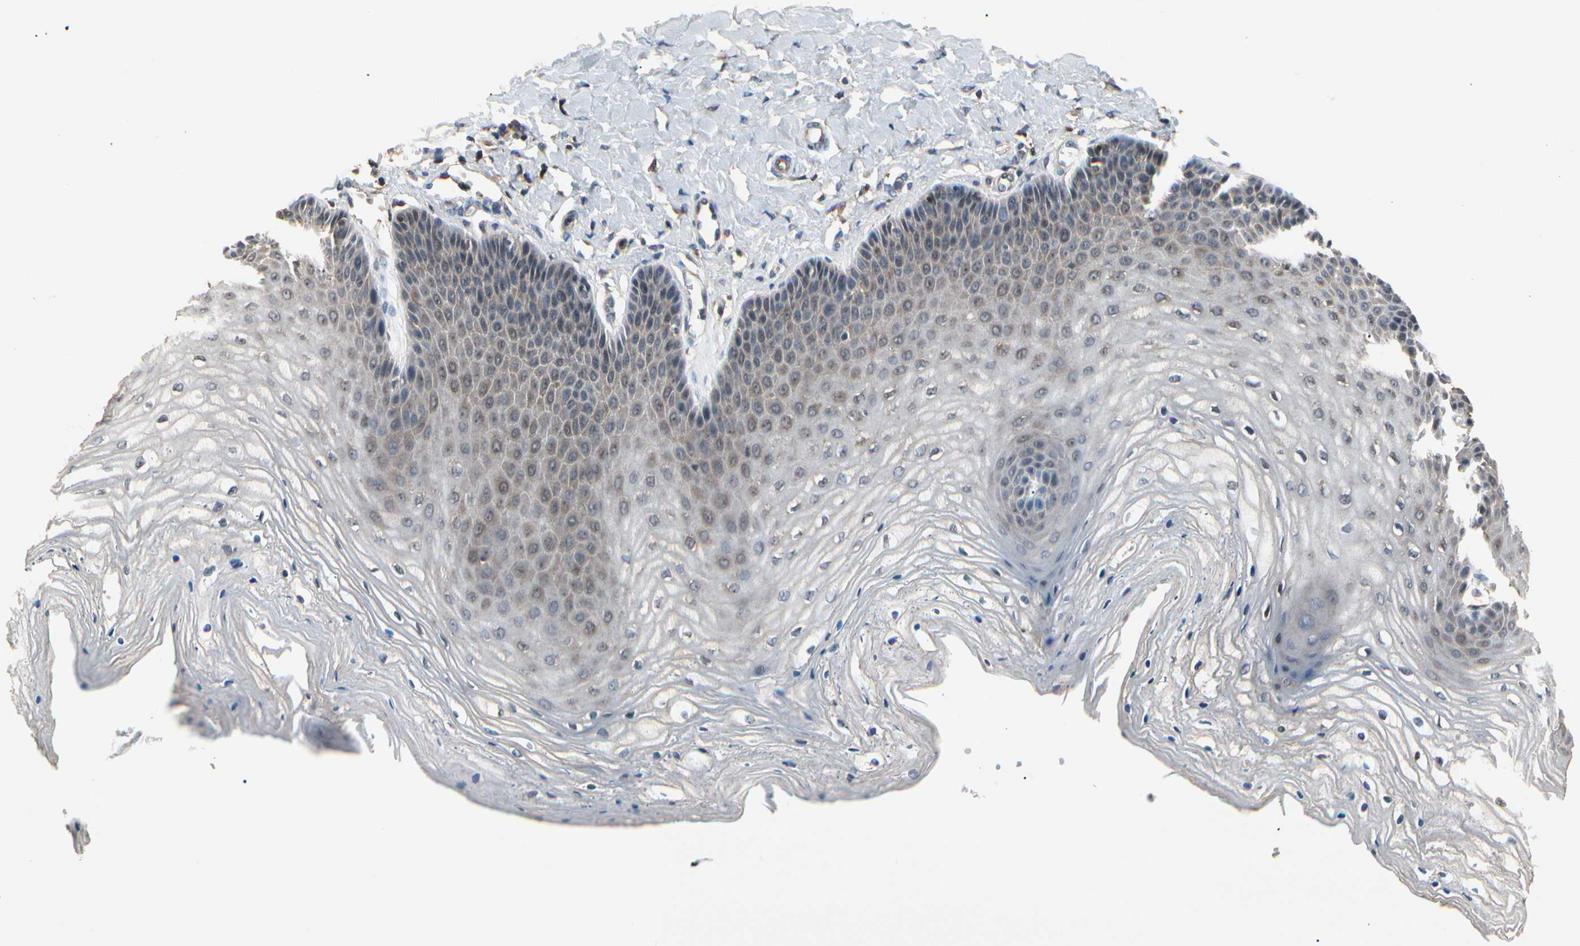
{"staining": {"intensity": "weak", "quantity": "25%-75%", "location": "cytoplasmic/membranous"}, "tissue": "vagina", "cell_type": "Squamous epithelial cells", "image_type": "normal", "snomed": [{"axis": "morphology", "description": "Normal tissue, NOS"}, {"axis": "topography", "description": "Vagina"}], "caption": "Vagina stained for a protein shows weak cytoplasmic/membranous positivity in squamous epithelial cells. Using DAB (brown) and hematoxylin (blue) stains, captured at high magnification using brightfield microscopy.", "gene": "MAPK13", "patient": {"sex": "female", "age": 68}}